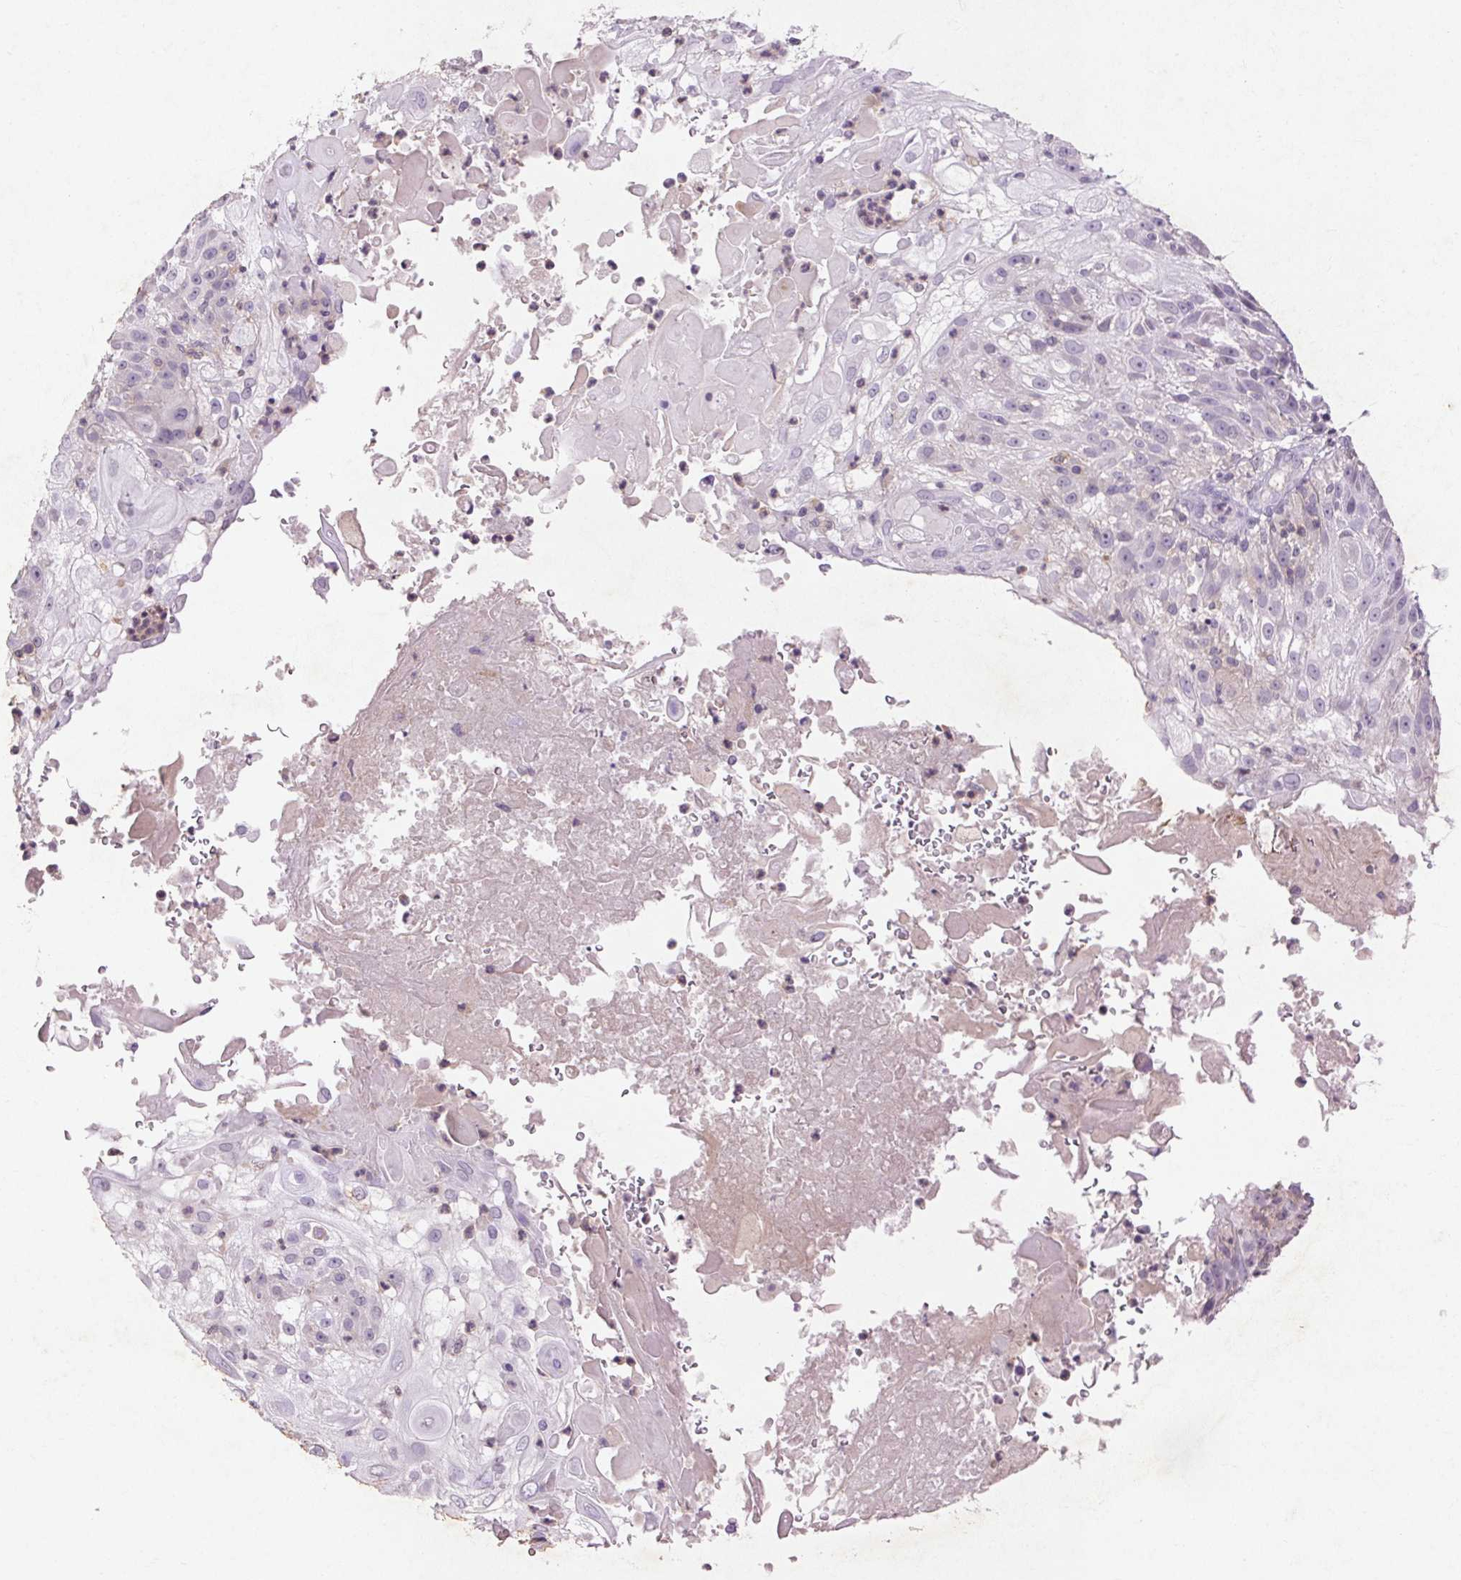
{"staining": {"intensity": "negative", "quantity": "none", "location": "none"}, "tissue": "skin cancer", "cell_type": "Tumor cells", "image_type": "cancer", "snomed": [{"axis": "morphology", "description": "Normal tissue, NOS"}, {"axis": "morphology", "description": "Squamous cell carcinoma, NOS"}, {"axis": "topography", "description": "Skin"}], "caption": "Squamous cell carcinoma (skin) was stained to show a protein in brown. There is no significant staining in tumor cells.", "gene": "FNDC7", "patient": {"sex": "female", "age": 83}}